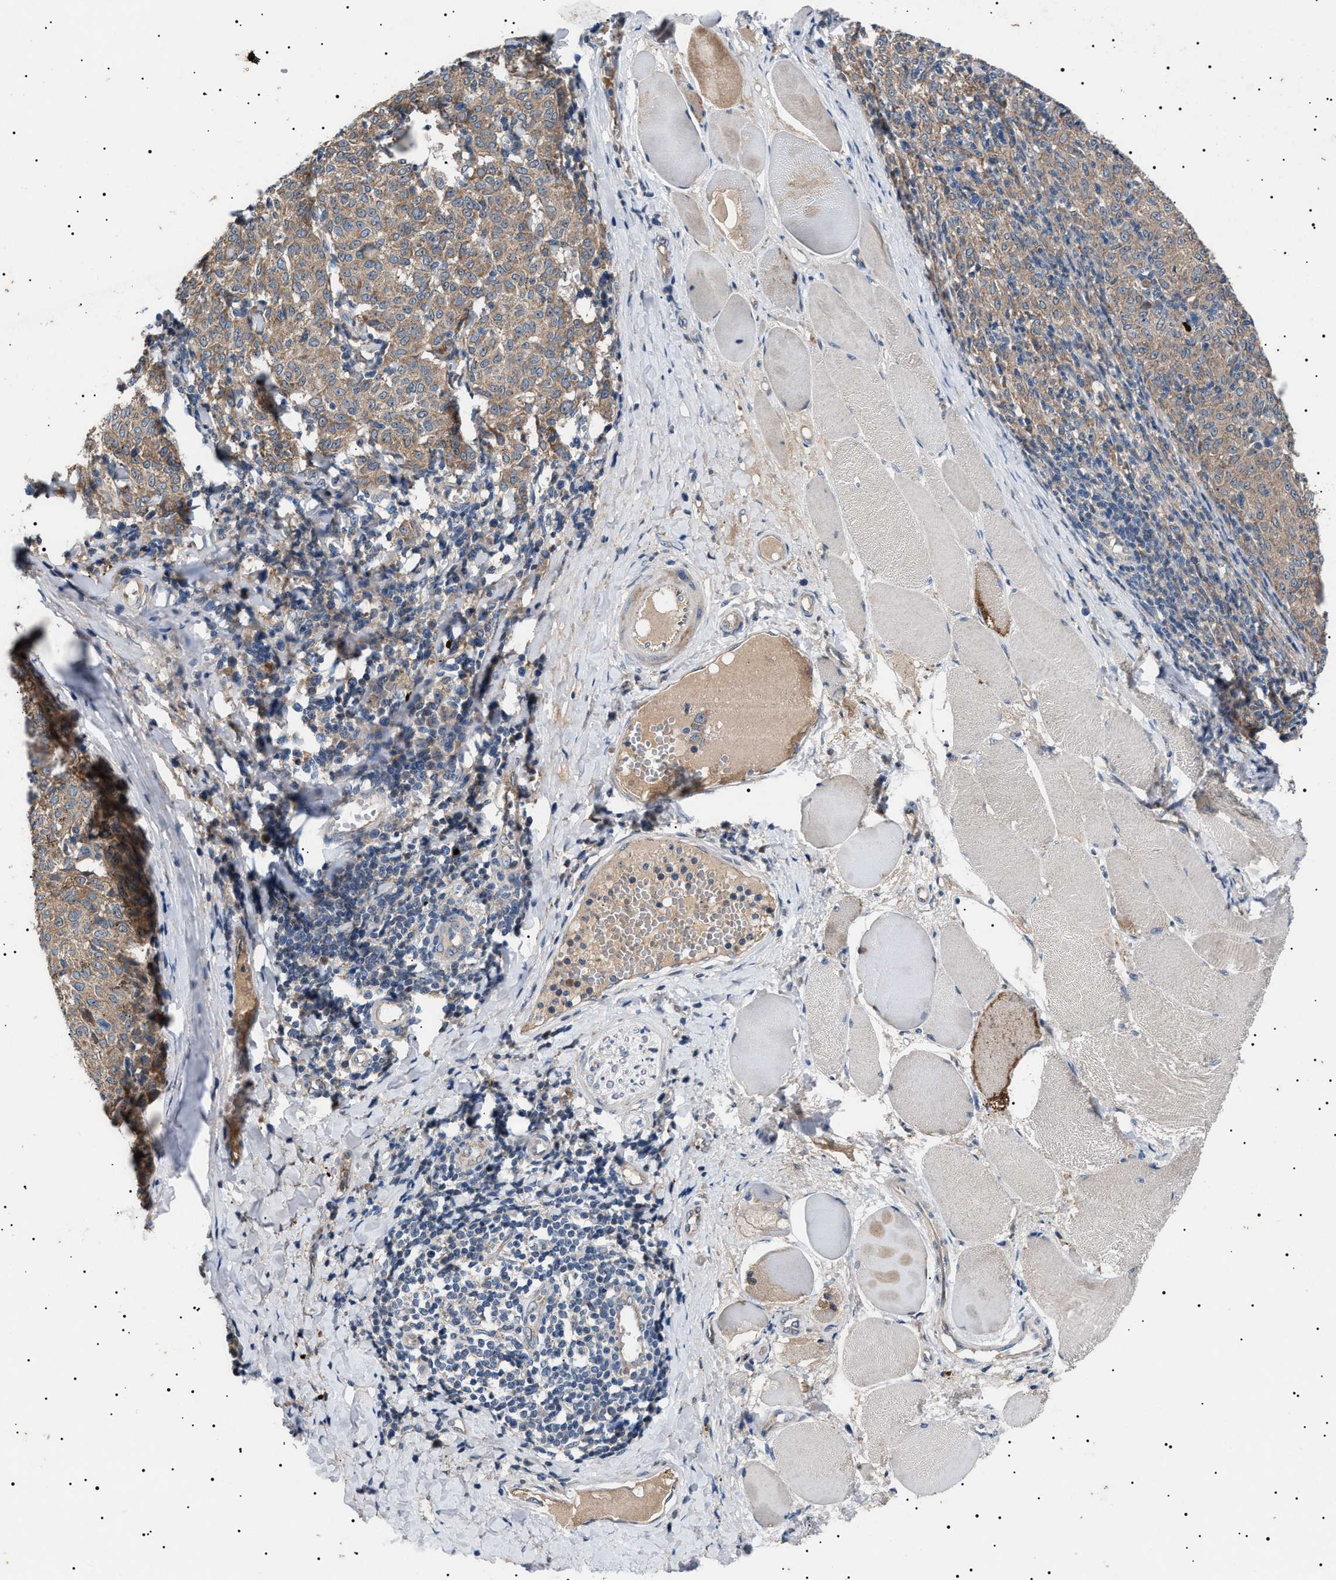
{"staining": {"intensity": "weak", "quantity": ">75%", "location": "cytoplasmic/membranous"}, "tissue": "melanoma", "cell_type": "Tumor cells", "image_type": "cancer", "snomed": [{"axis": "morphology", "description": "Malignant melanoma, NOS"}, {"axis": "topography", "description": "Skin"}], "caption": "The histopathology image exhibits immunohistochemical staining of malignant melanoma. There is weak cytoplasmic/membranous staining is appreciated in about >75% of tumor cells.", "gene": "PTRH1", "patient": {"sex": "female", "age": 72}}